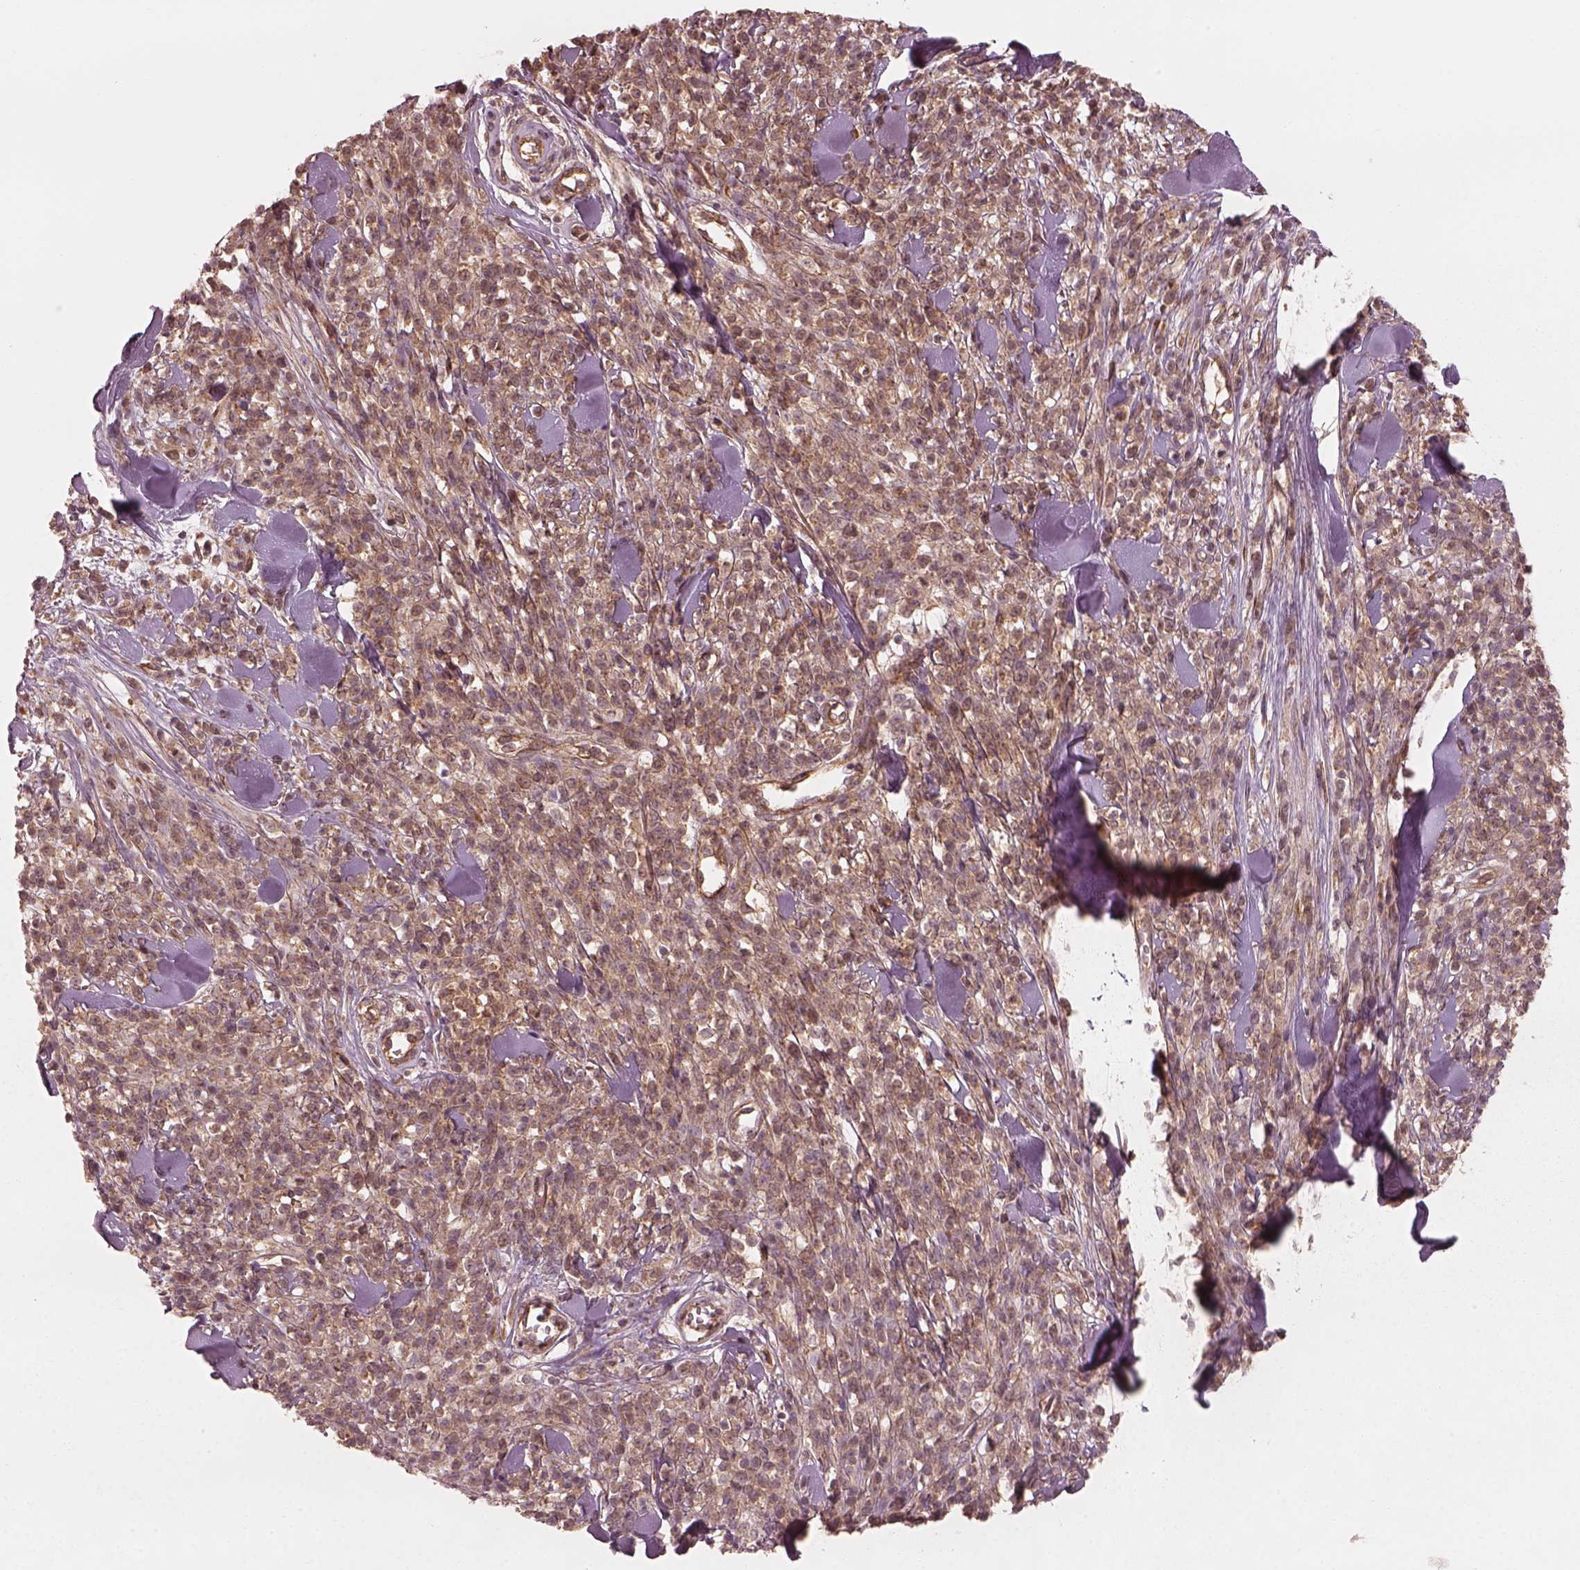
{"staining": {"intensity": "weak", "quantity": ">75%", "location": "cytoplasmic/membranous"}, "tissue": "melanoma", "cell_type": "Tumor cells", "image_type": "cancer", "snomed": [{"axis": "morphology", "description": "Malignant melanoma, NOS"}, {"axis": "topography", "description": "Skin"}, {"axis": "topography", "description": "Skin of trunk"}], "caption": "DAB immunohistochemical staining of human melanoma shows weak cytoplasmic/membranous protein positivity in about >75% of tumor cells. Using DAB (3,3'-diaminobenzidine) (brown) and hematoxylin (blue) stains, captured at high magnification using brightfield microscopy.", "gene": "FAM107B", "patient": {"sex": "male", "age": 74}}